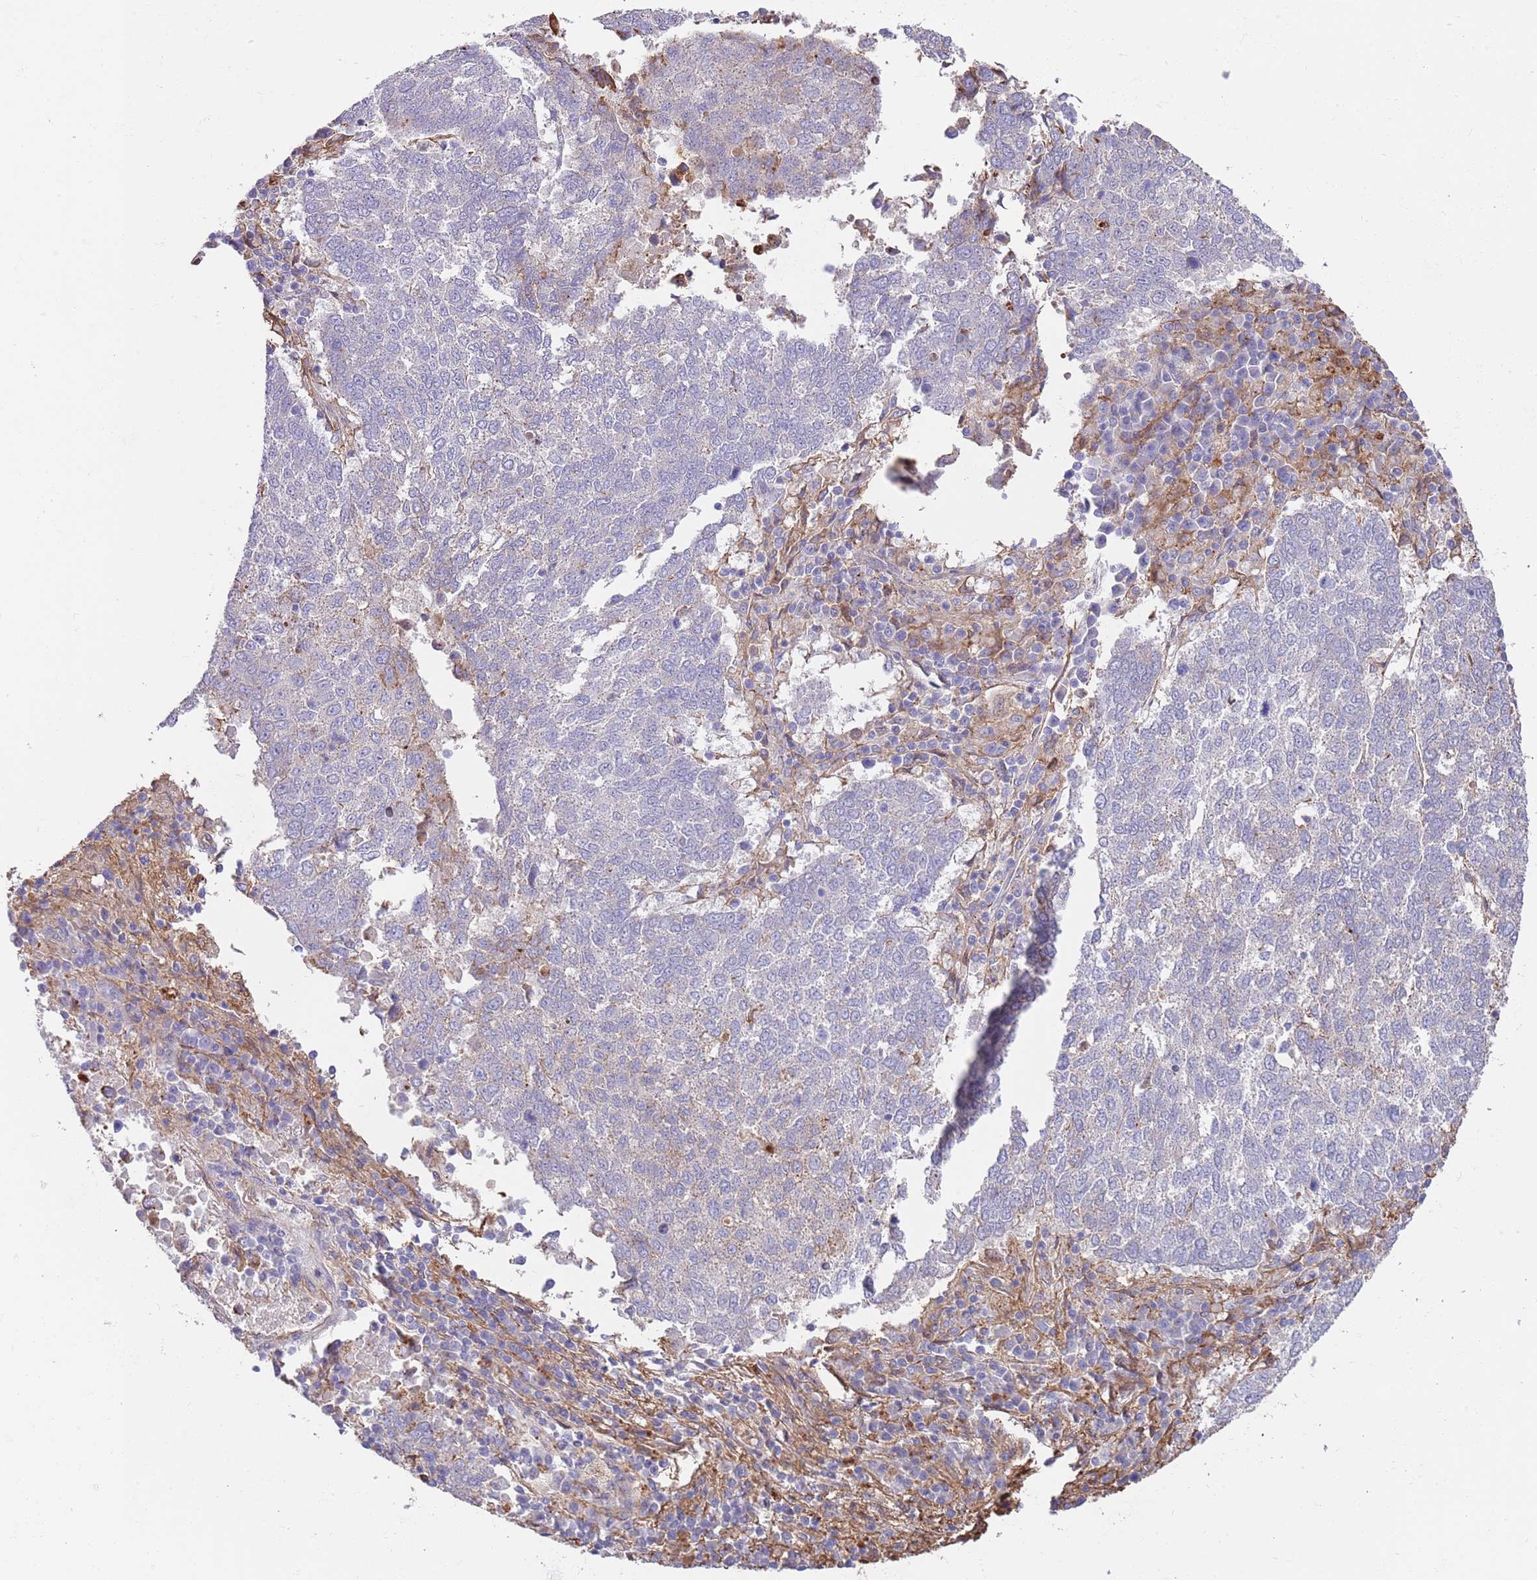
{"staining": {"intensity": "negative", "quantity": "none", "location": "none"}, "tissue": "lung cancer", "cell_type": "Tumor cells", "image_type": "cancer", "snomed": [{"axis": "morphology", "description": "Squamous cell carcinoma, NOS"}, {"axis": "topography", "description": "Lung"}], "caption": "Immunohistochemical staining of human squamous cell carcinoma (lung) displays no significant positivity in tumor cells.", "gene": "BPNT1", "patient": {"sex": "male", "age": 73}}